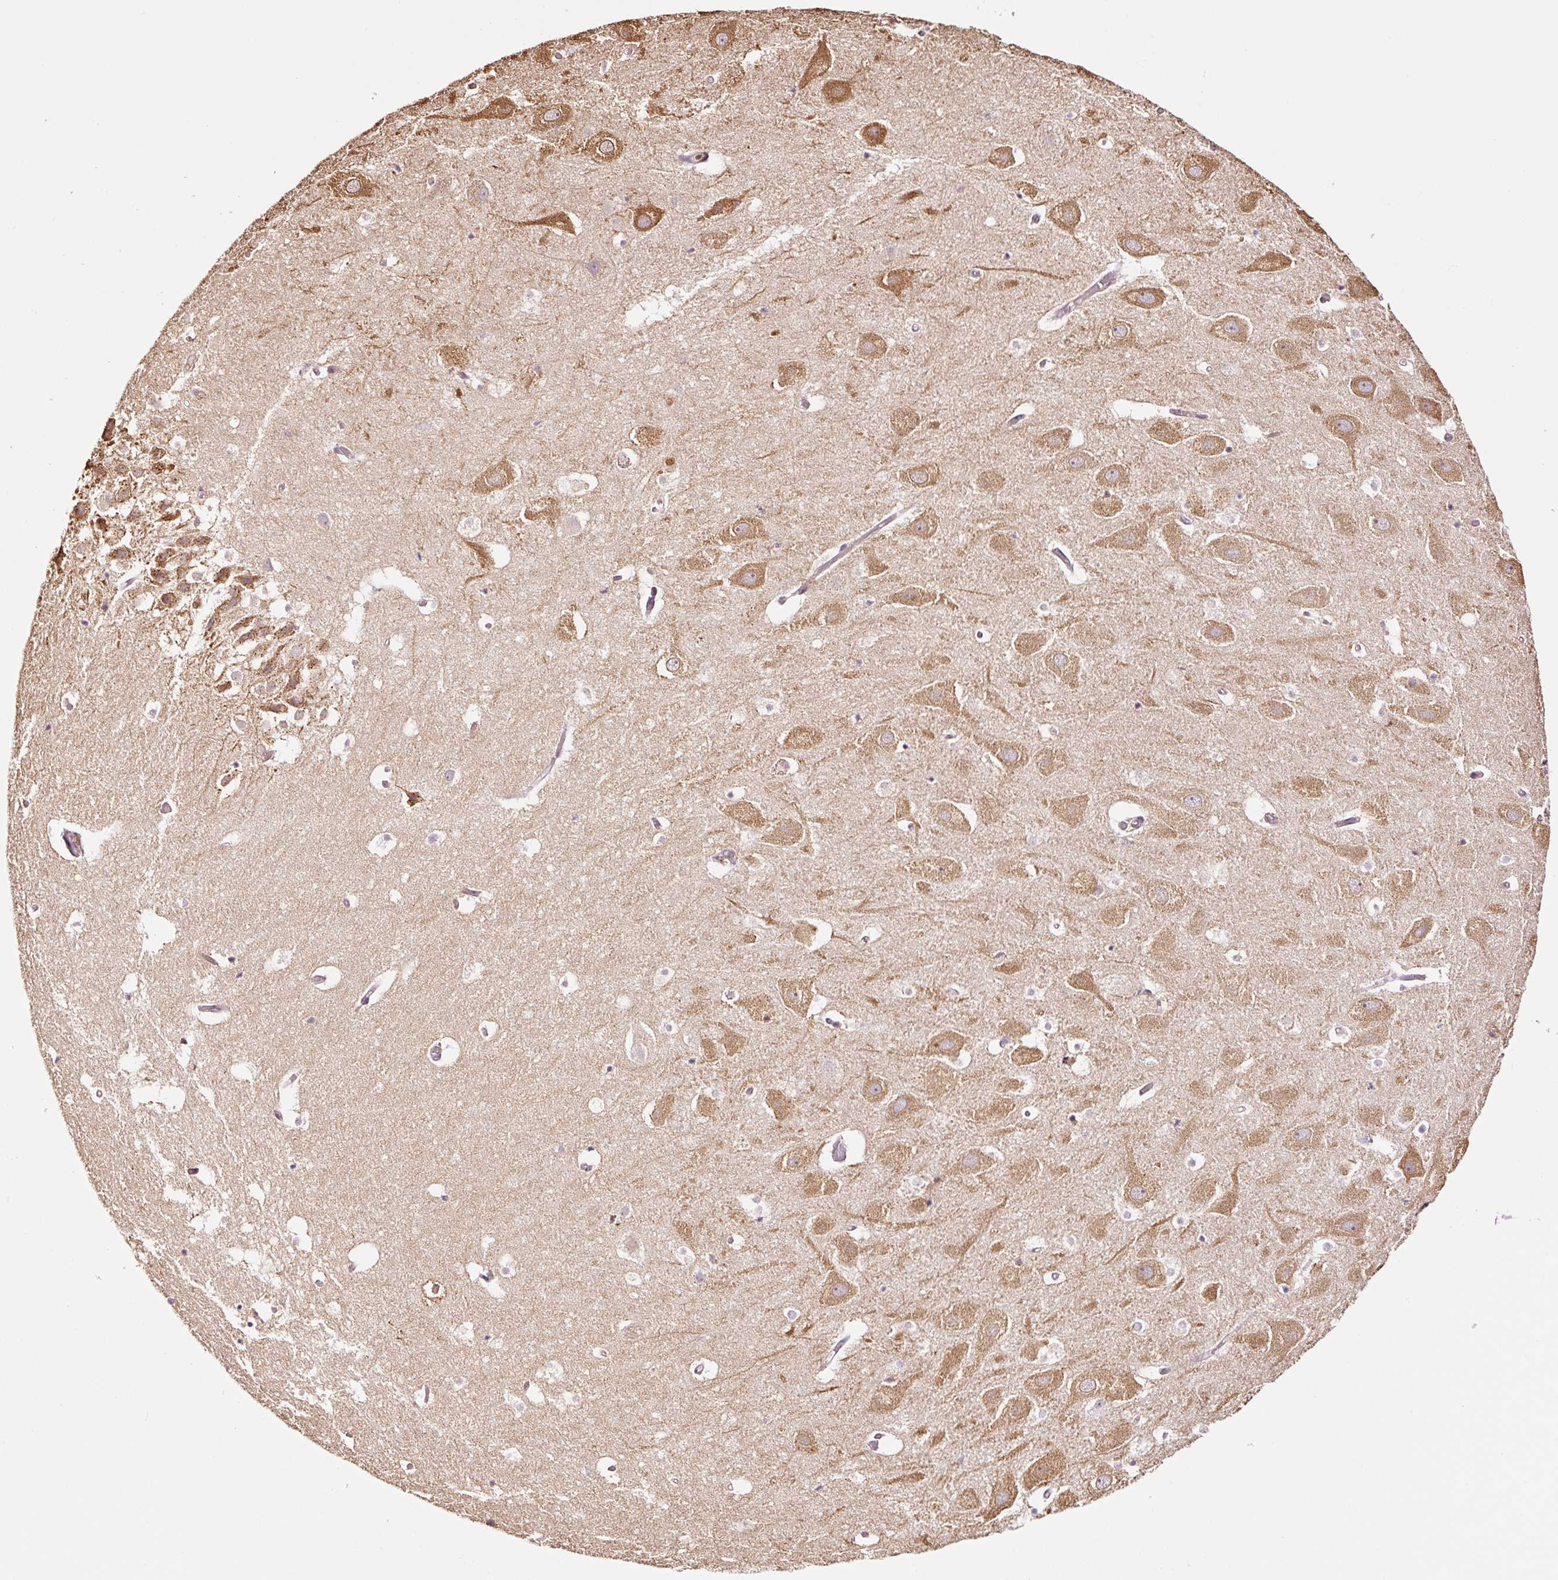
{"staining": {"intensity": "moderate", "quantity": "<25%", "location": "cytoplasmic/membranous"}, "tissue": "hippocampus", "cell_type": "Glial cells", "image_type": "normal", "snomed": [{"axis": "morphology", "description": "Normal tissue, NOS"}, {"axis": "topography", "description": "Hippocampus"}], "caption": "High-power microscopy captured an immunohistochemistry photomicrograph of benign hippocampus, revealing moderate cytoplasmic/membranous positivity in about <25% of glial cells.", "gene": "METAP1", "patient": {"sex": "female", "age": 52}}